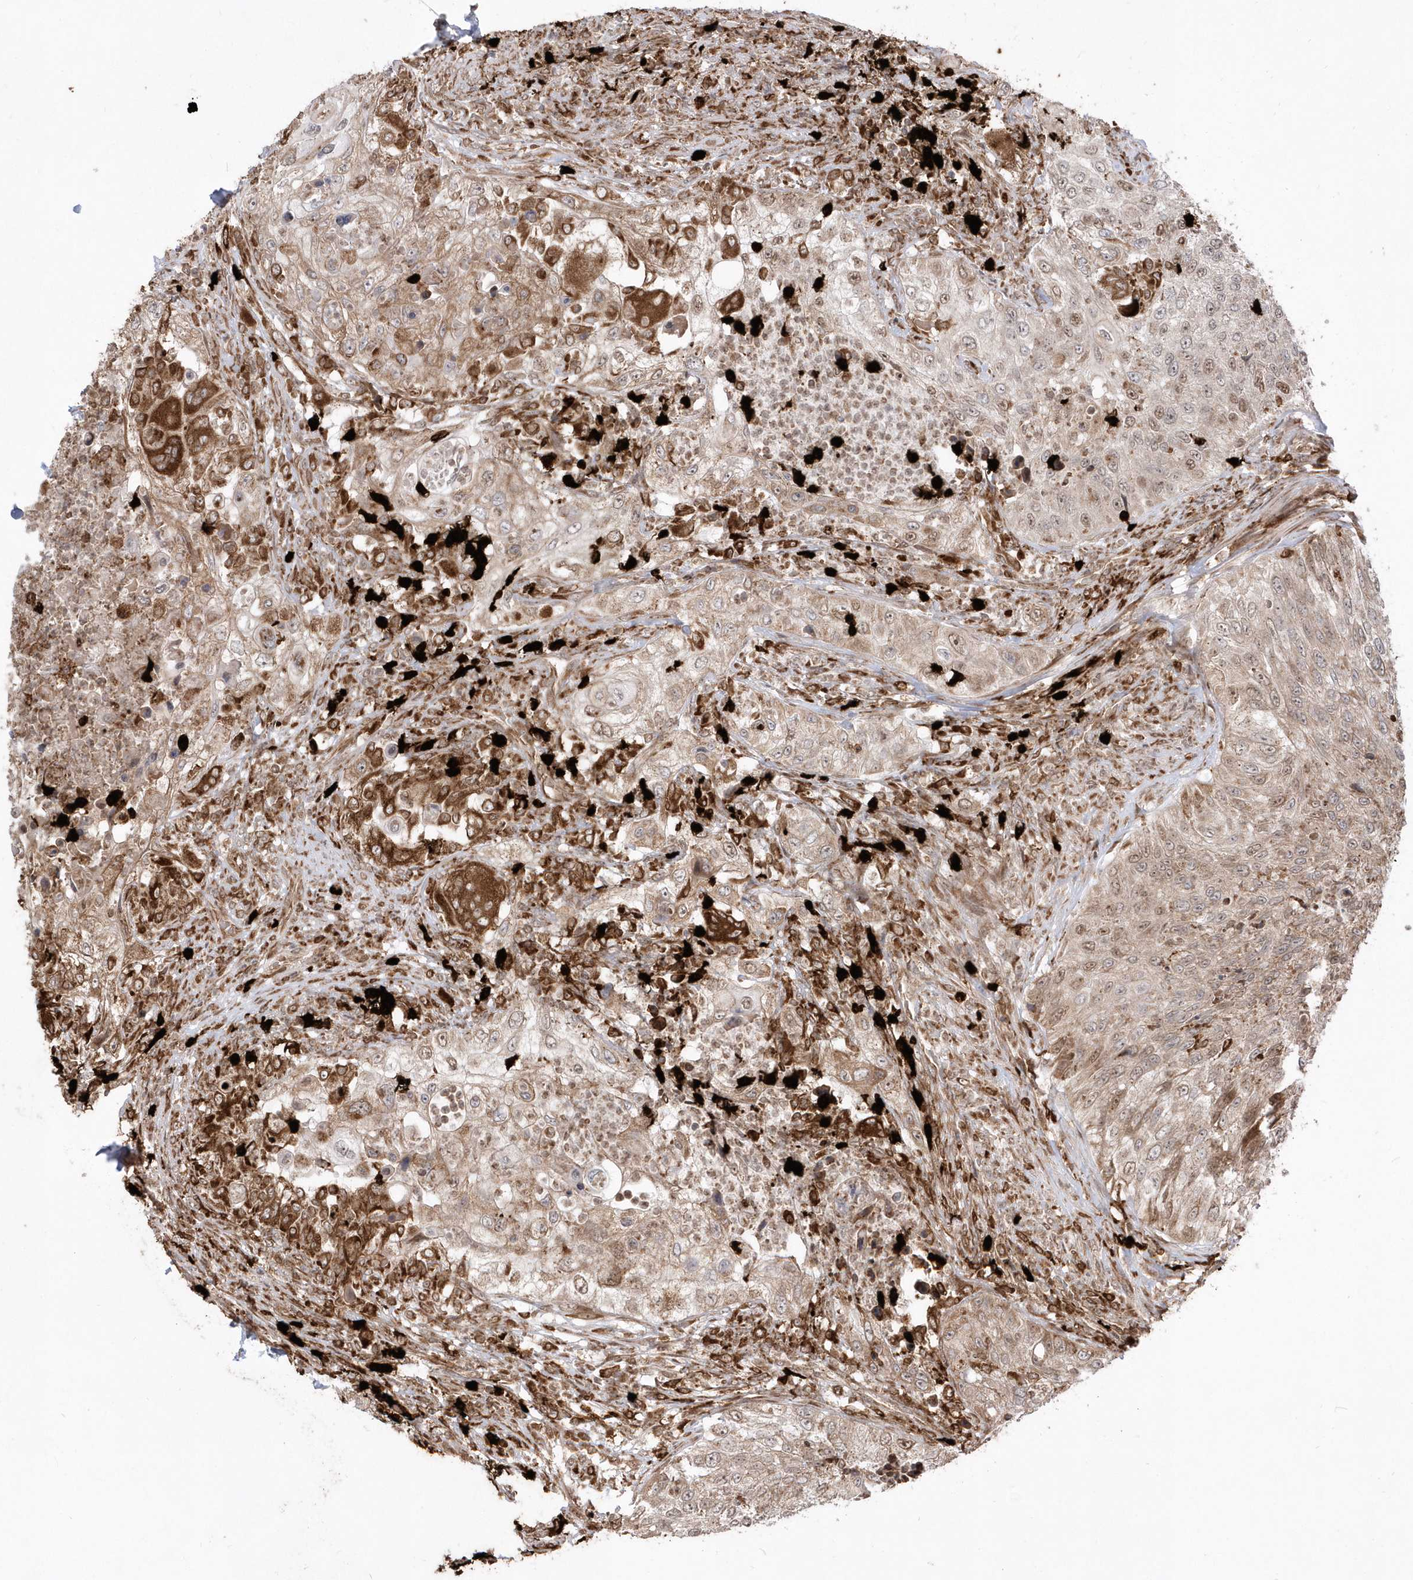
{"staining": {"intensity": "moderate", "quantity": "25%-75%", "location": "cytoplasmic/membranous,nuclear"}, "tissue": "urothelial cancer", "cell_type": "Tumor cells", "image_type": "cancer", "snomed": [{"axis": "morphology", "description": "Urothelial carcinoma, High grade"}, {"axis": "topography", "description": "Urinary bladder"}], "caption": "IHC photomicrograph of urothelial carcinoma (high-grade) stained for a protein (brown), which exhibits medium levels of moderate cytoplasmic/membranous and nuclear positivity in approximately 25%-75% of tumor cells.", "gene": "EPC2", "patient": {"sex": "female", "age": 60}}